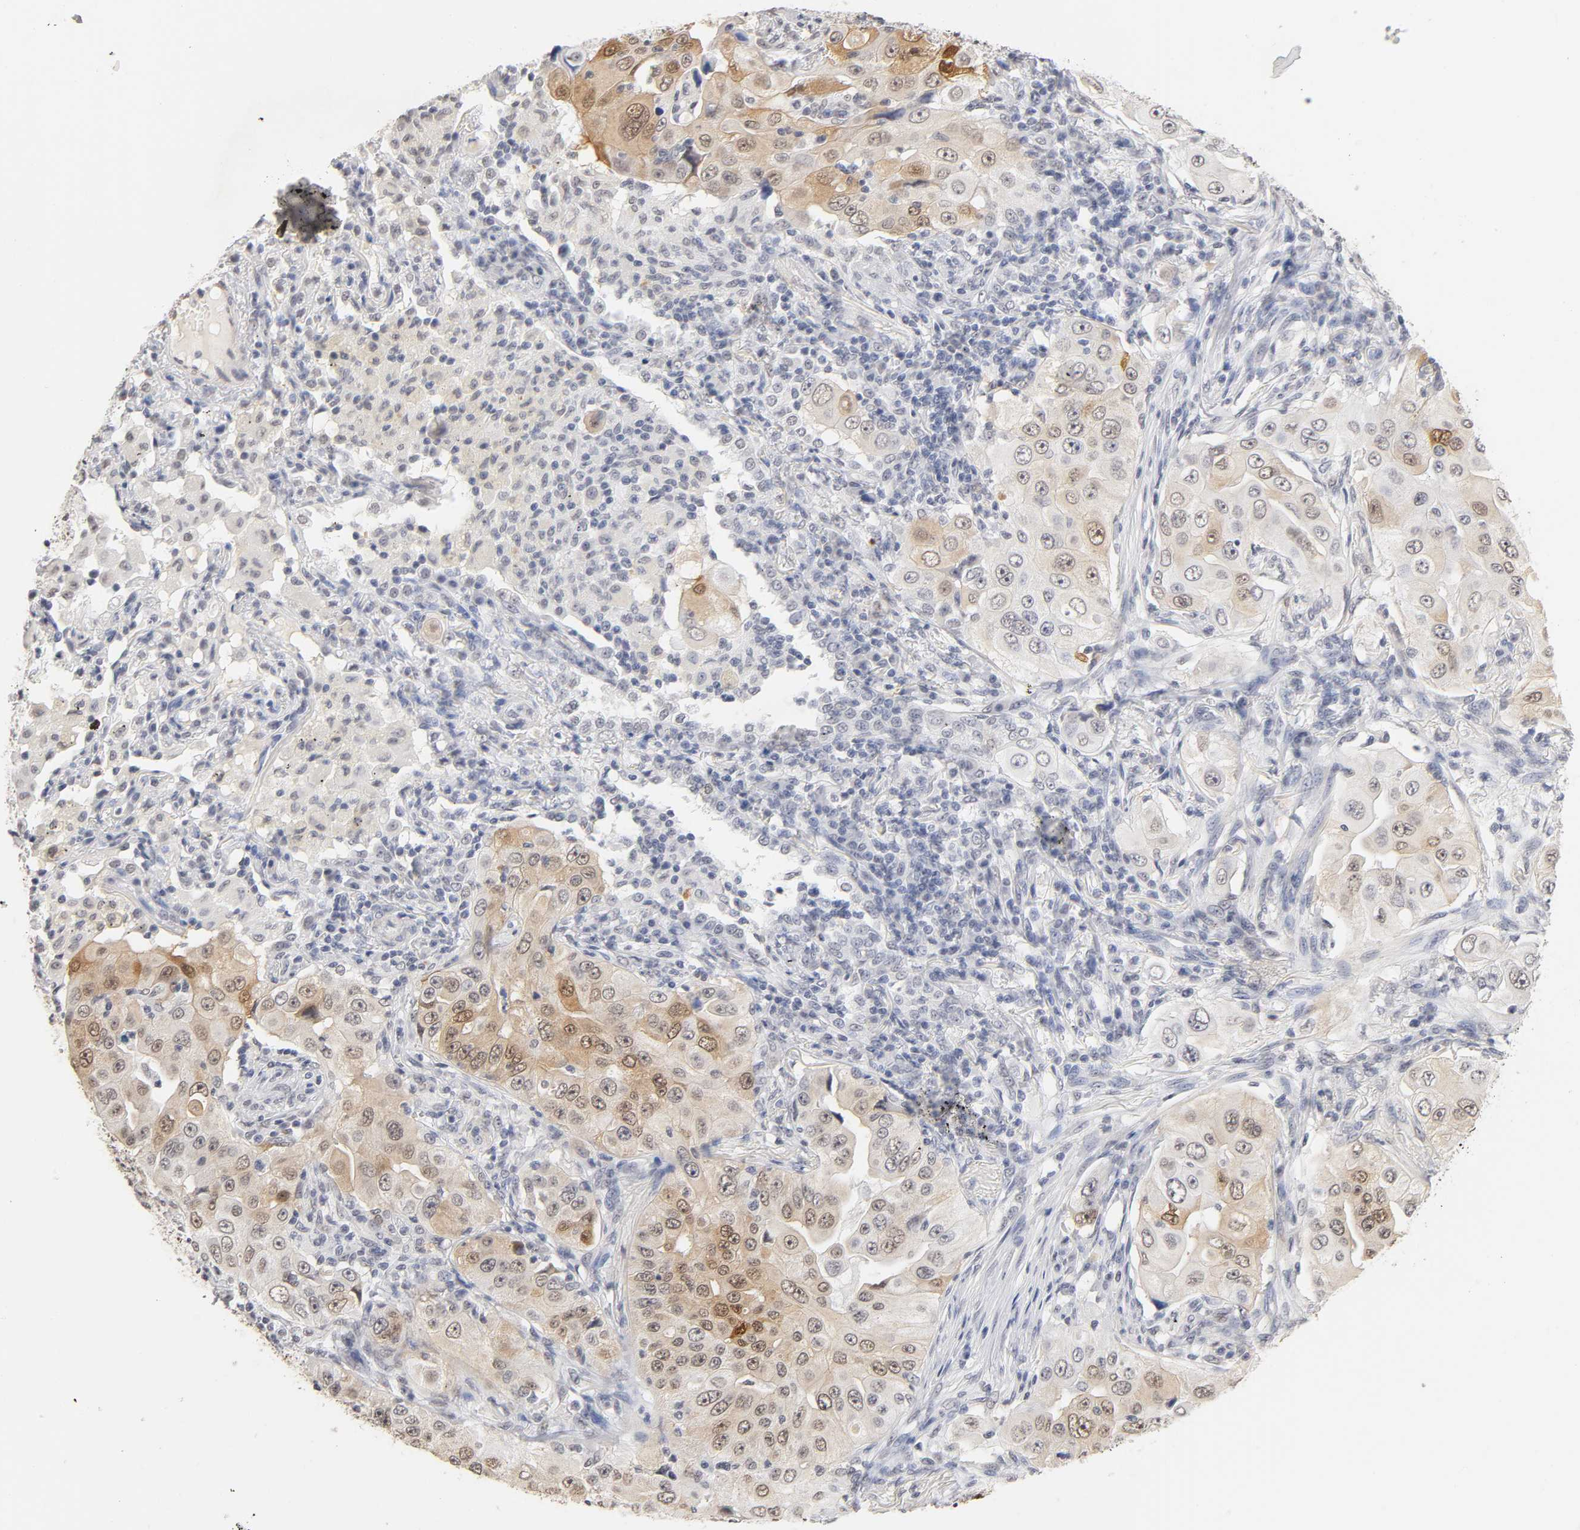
{"staining": {"intensity": "weak", "quantity": "25%-75%", "location": "cytoplasmic/membranous,nuclear"}, "tissue": "lung cancer", "cell_type": "Tumor cells", "image_type": "cancer", "snomed": [{"axis": "morphology", "description": "Adenocarcinoma, NOS"}, {"axis": "topography", "description": "Lung"}], "caption": "A micrograph of lung cancer stained for a protein demonstrates weak cytoplasmic/membranous and nuclear brown staining in tumor cells.", "gene": "CRABP2", "patient": {"sex": "male", "age": 84}}